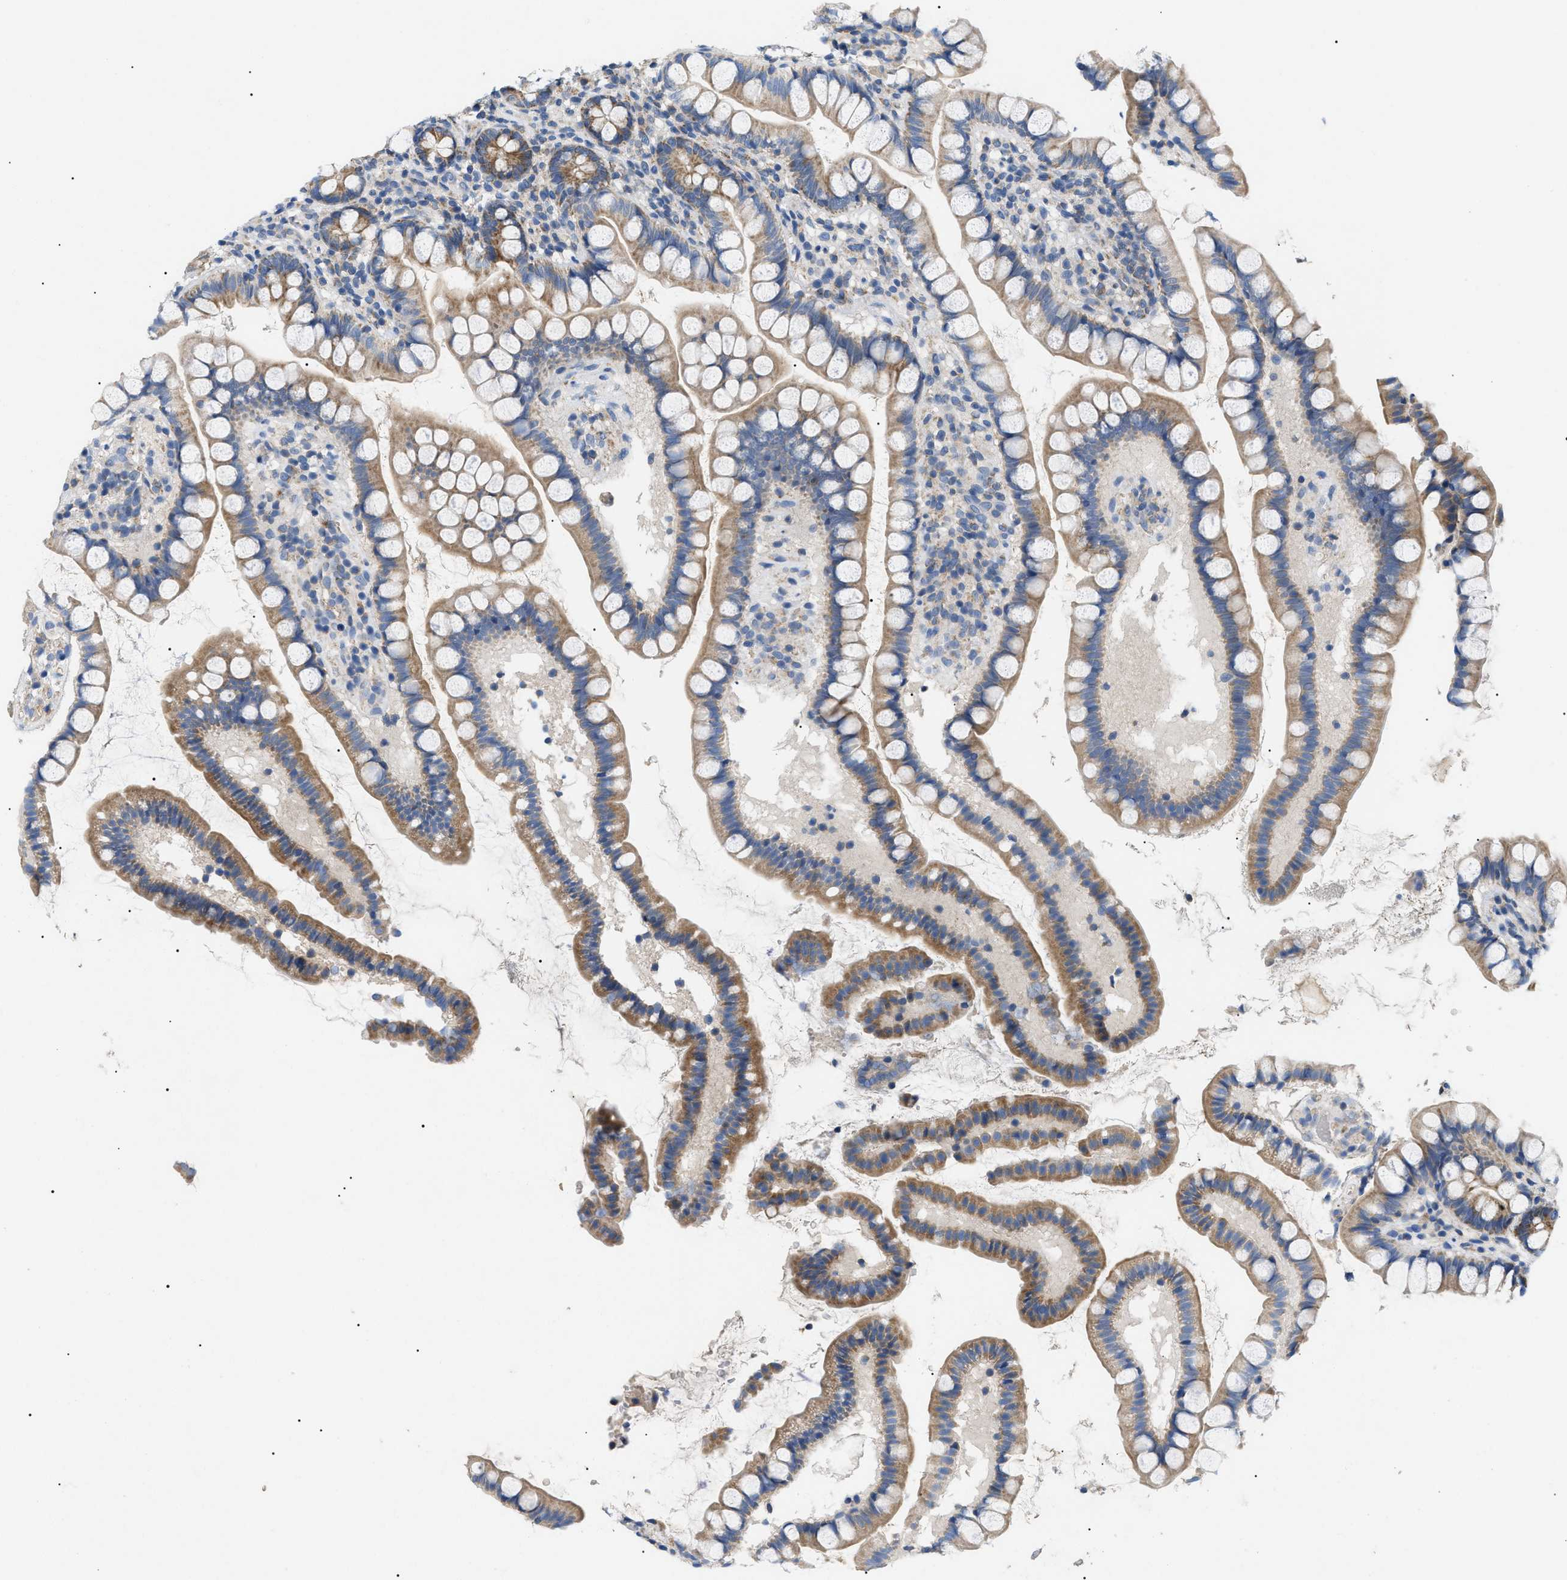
{"staining": {"intensity": "moderate", "quantity": ">75%", "location": "cytoplasmic/membranous"}, "tissue": "small intestine", "cell_type": "Glandular cells", "image_type": "normal", "snomed": [{"axis": "morphology", "description": "Normal tissue, NOS"}, {"axis": "topography", "description": "Small intestine"}], "caption": "DAB (3,3'-diaminobenzidine) immunohistochemical staining of benign human small intestine displays moderate cytoplasmic/membranous protein expression in approximately >75% of glandular cells.", "gene": "TOMM6", "patient": {"sex": "female", "age": 84}}